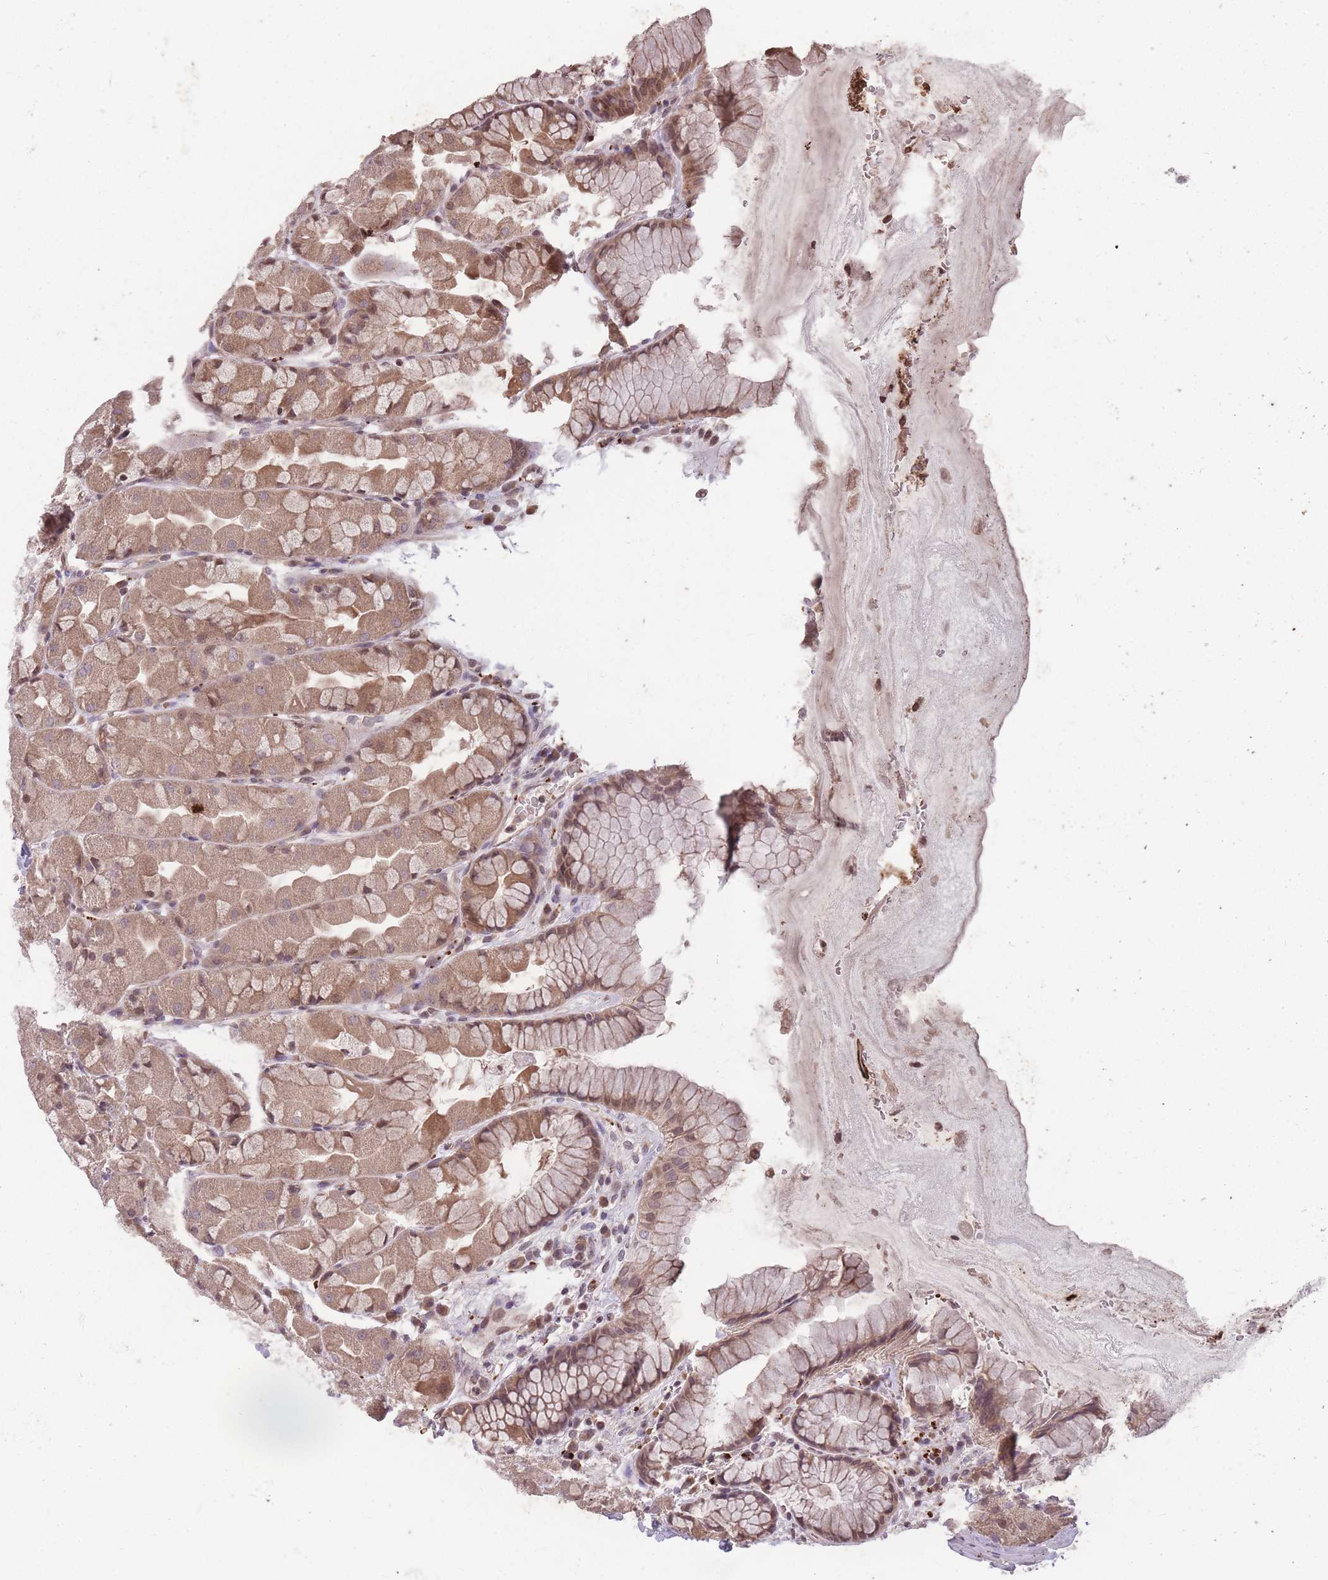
{"staining": {"intensity": "moderate", "quantity": ">75%", "location": "cytoplasmic/membranous,nuclear"}, "tissue": "stomach", "cell_type": "Glandular cells", "image_type": "normal", "snomed": [{"axis": "morphology", "description": "Normal tissue, NOS"}, {"axis": "topography", "description": "Stomach"}], "caption": "Immunohistochemical staining of normal human stomach exhibits moderate cytoplasmic/membranous,nuclear protein expression in approximately >75% of glandular cells.", "gene": "GGT5", "patient": {"sex": "male", "age": 57}}